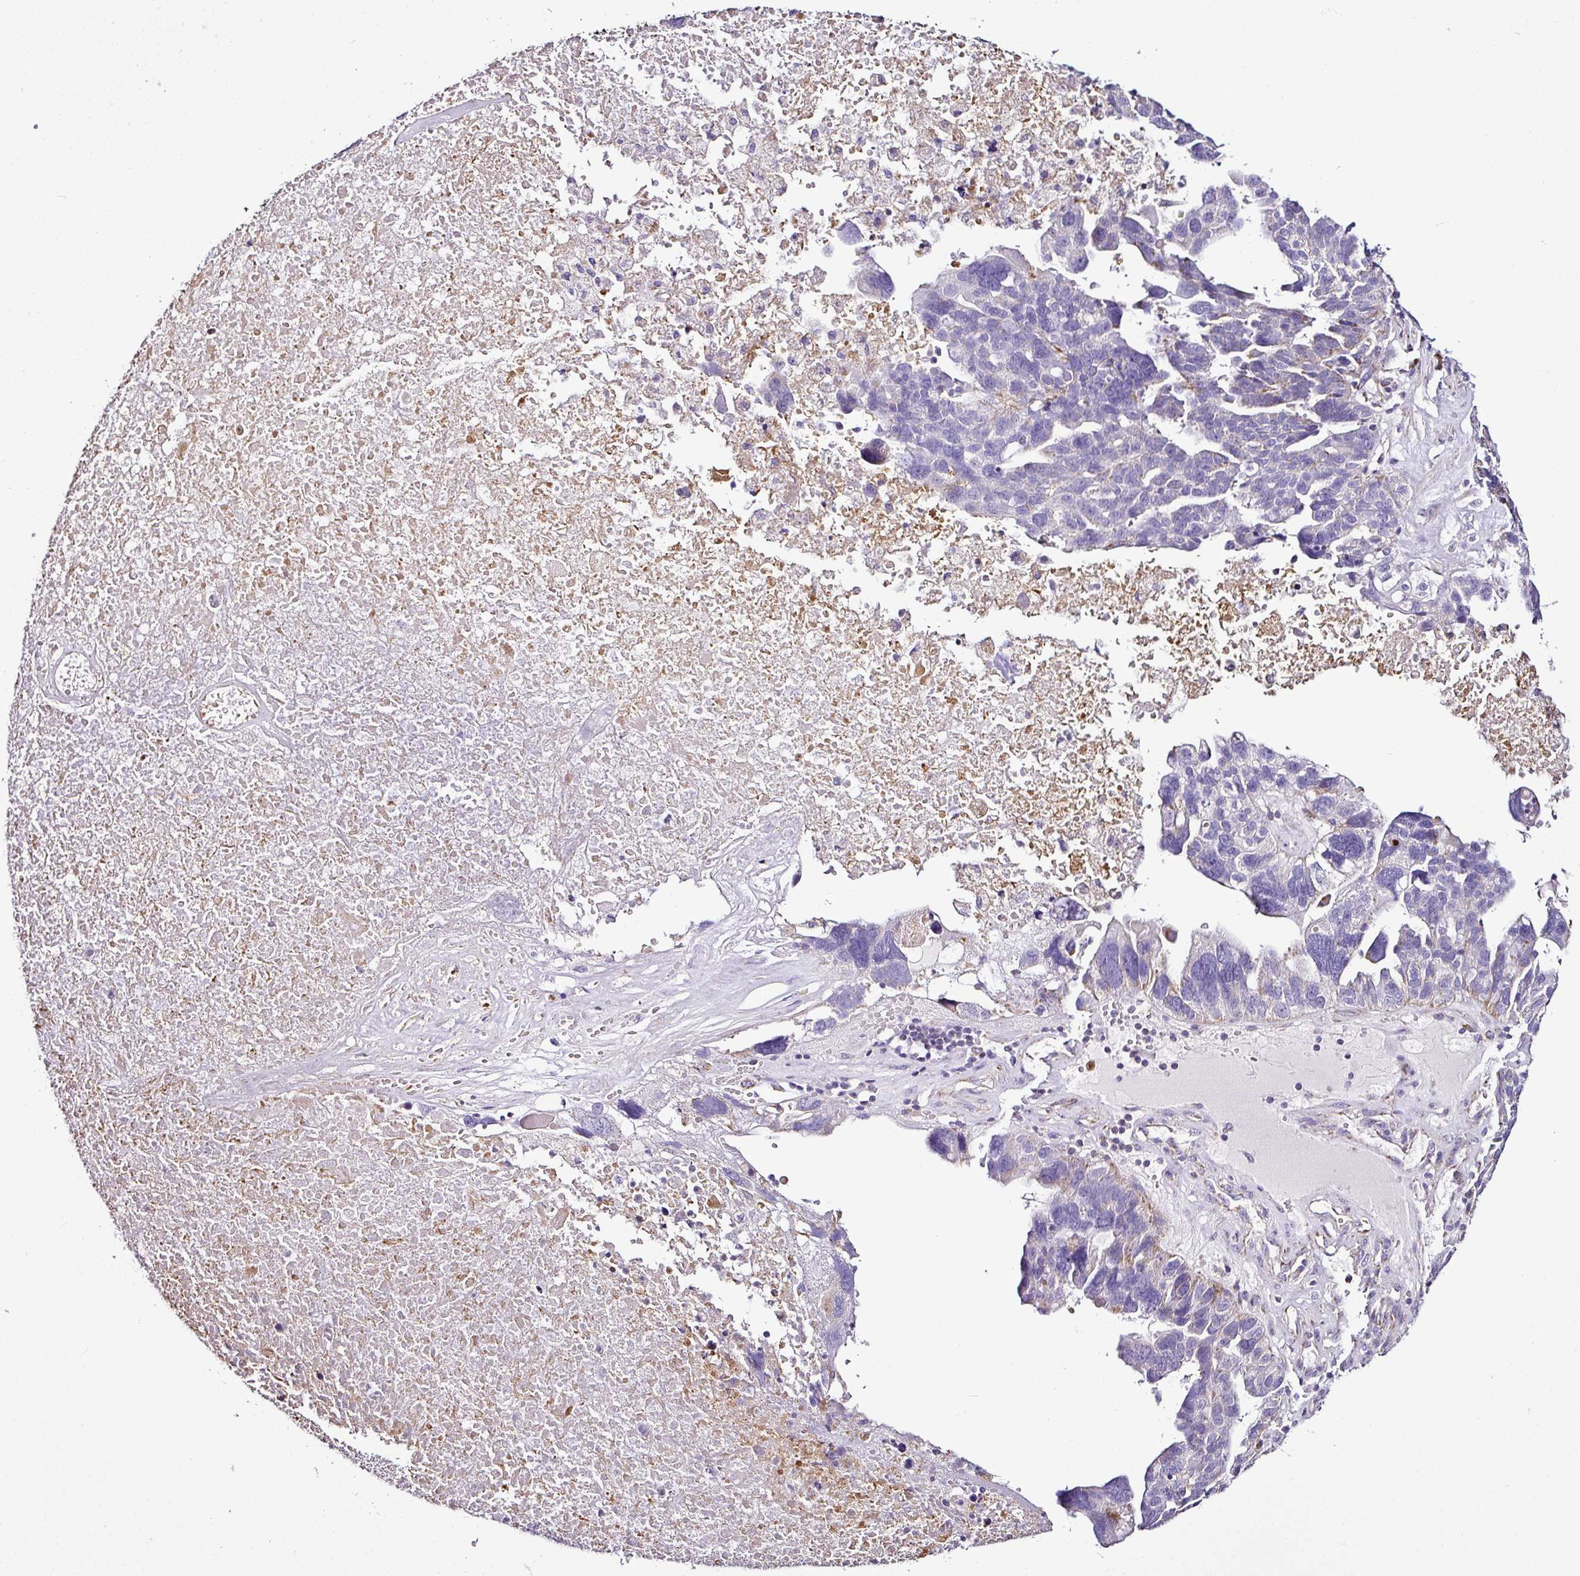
{"staining": {"intensity": "negative", "quantity": "none", "location": "none"}, "tissue": "ovarian cancer", "cell_type": "Tumor cells", "image_type": "cancer", "snomed": [{"axis": "morphology", "description": "Cystadenocarcinoma, serous, NOS"}, {"axis": "topography", "description": "Ovary"}], "caption": "Tumor cells show no significant protein expression in serous cystadenocarcinoma (ovarian). Nuclei are stained in blue.", "gene": "DPAGT1", "patient": {"sex": "female", "age": 59}}